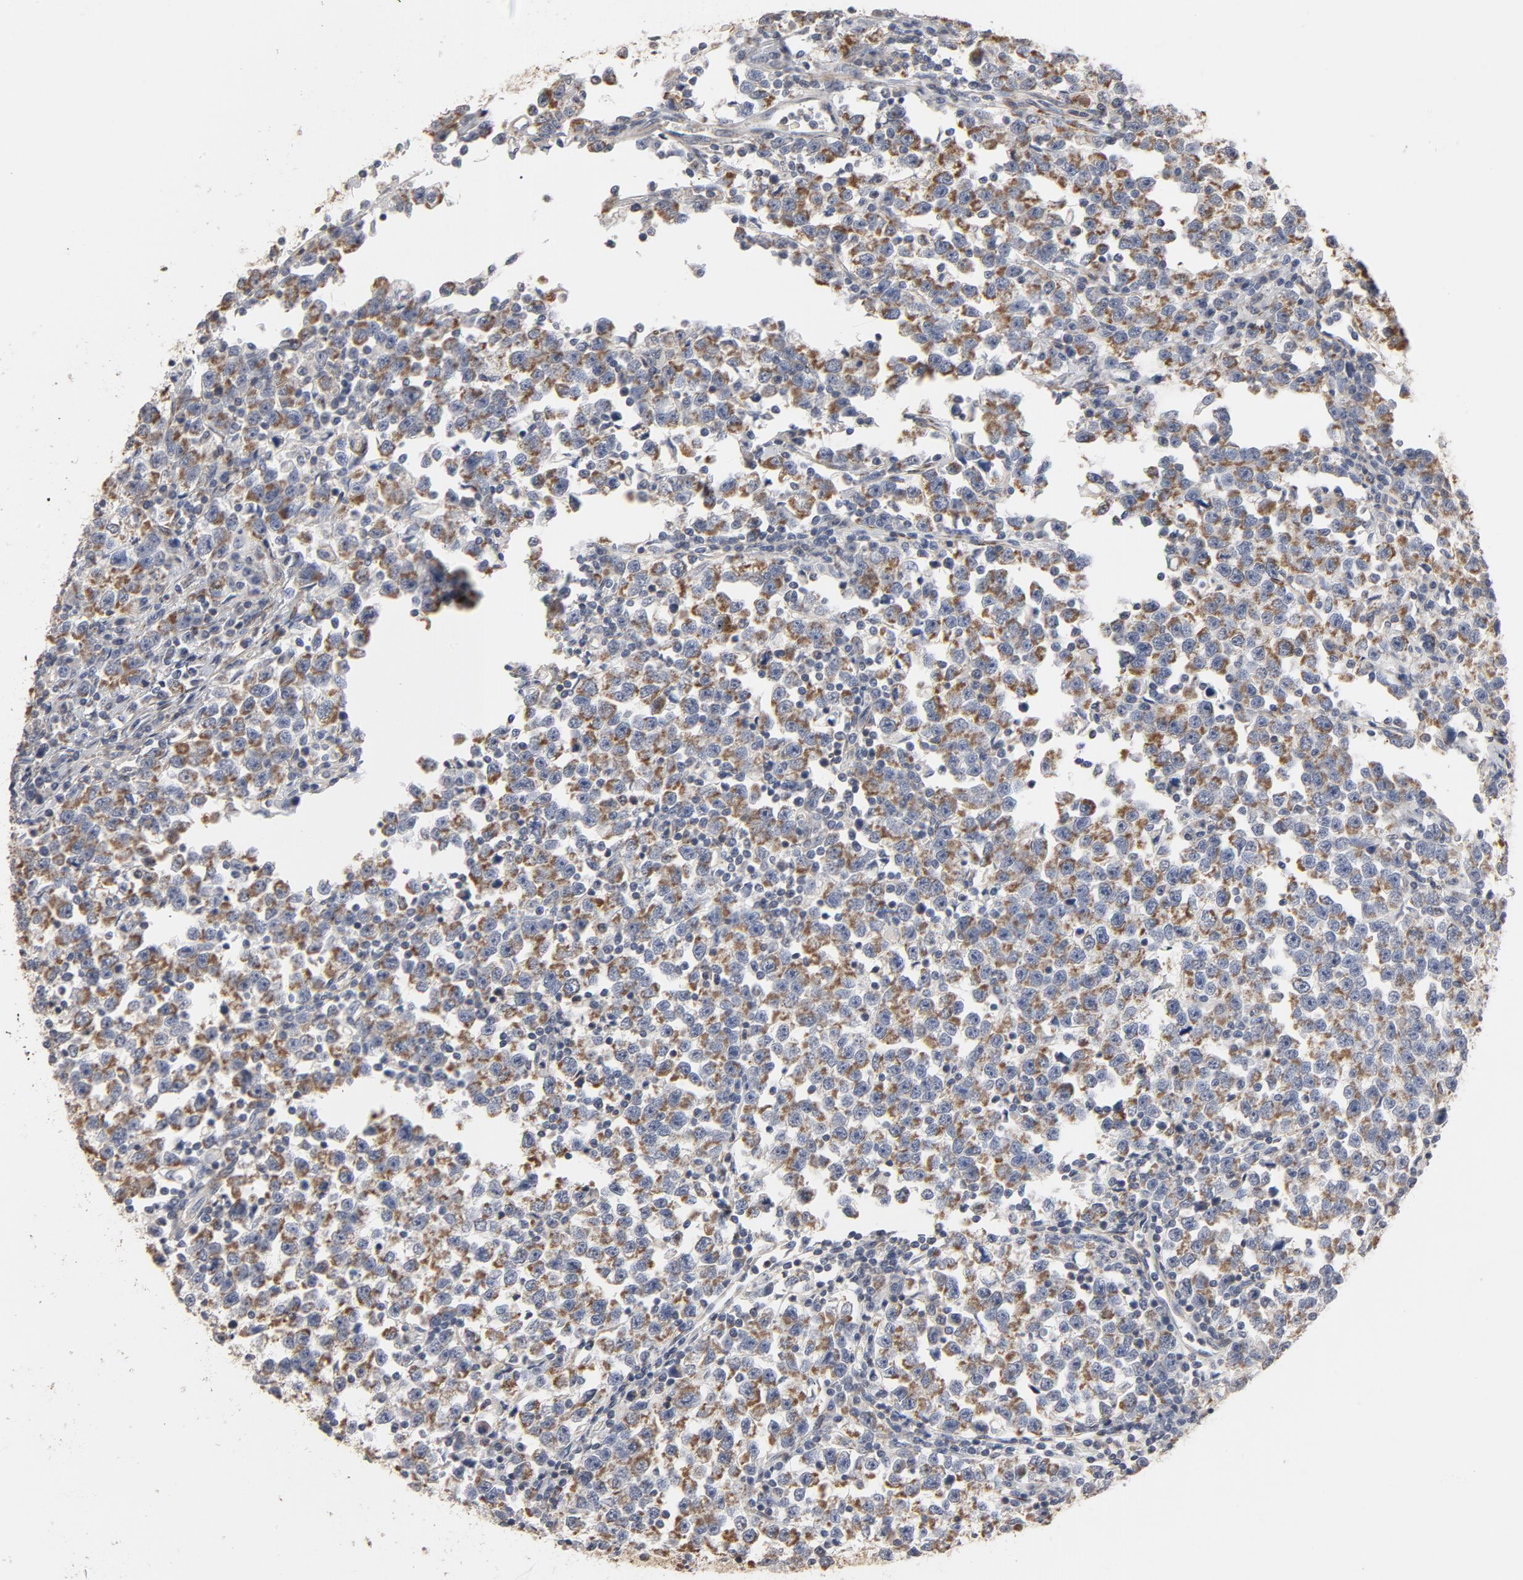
{"staining": {"intensity": "moderate", "quantity": ">75%", "location": "cytoplasmic/membranous"}, "tissue": "testis cancer", "cell_type": "Tumor cells", "image_type": "cancer", "snomed": [{"axis": "morphology", "description": "Seminoma, NOS"}, {"axis": "topography", "description": "Testis"}], "caption": "Testis cancer was stained to show a protein in brown. There is medium levels of moderate cytoplasmic/membranous staining in approximately >75% of tumor cells.", "gene": "GNG2", "patient": {"sex": "male", "age": 43}}